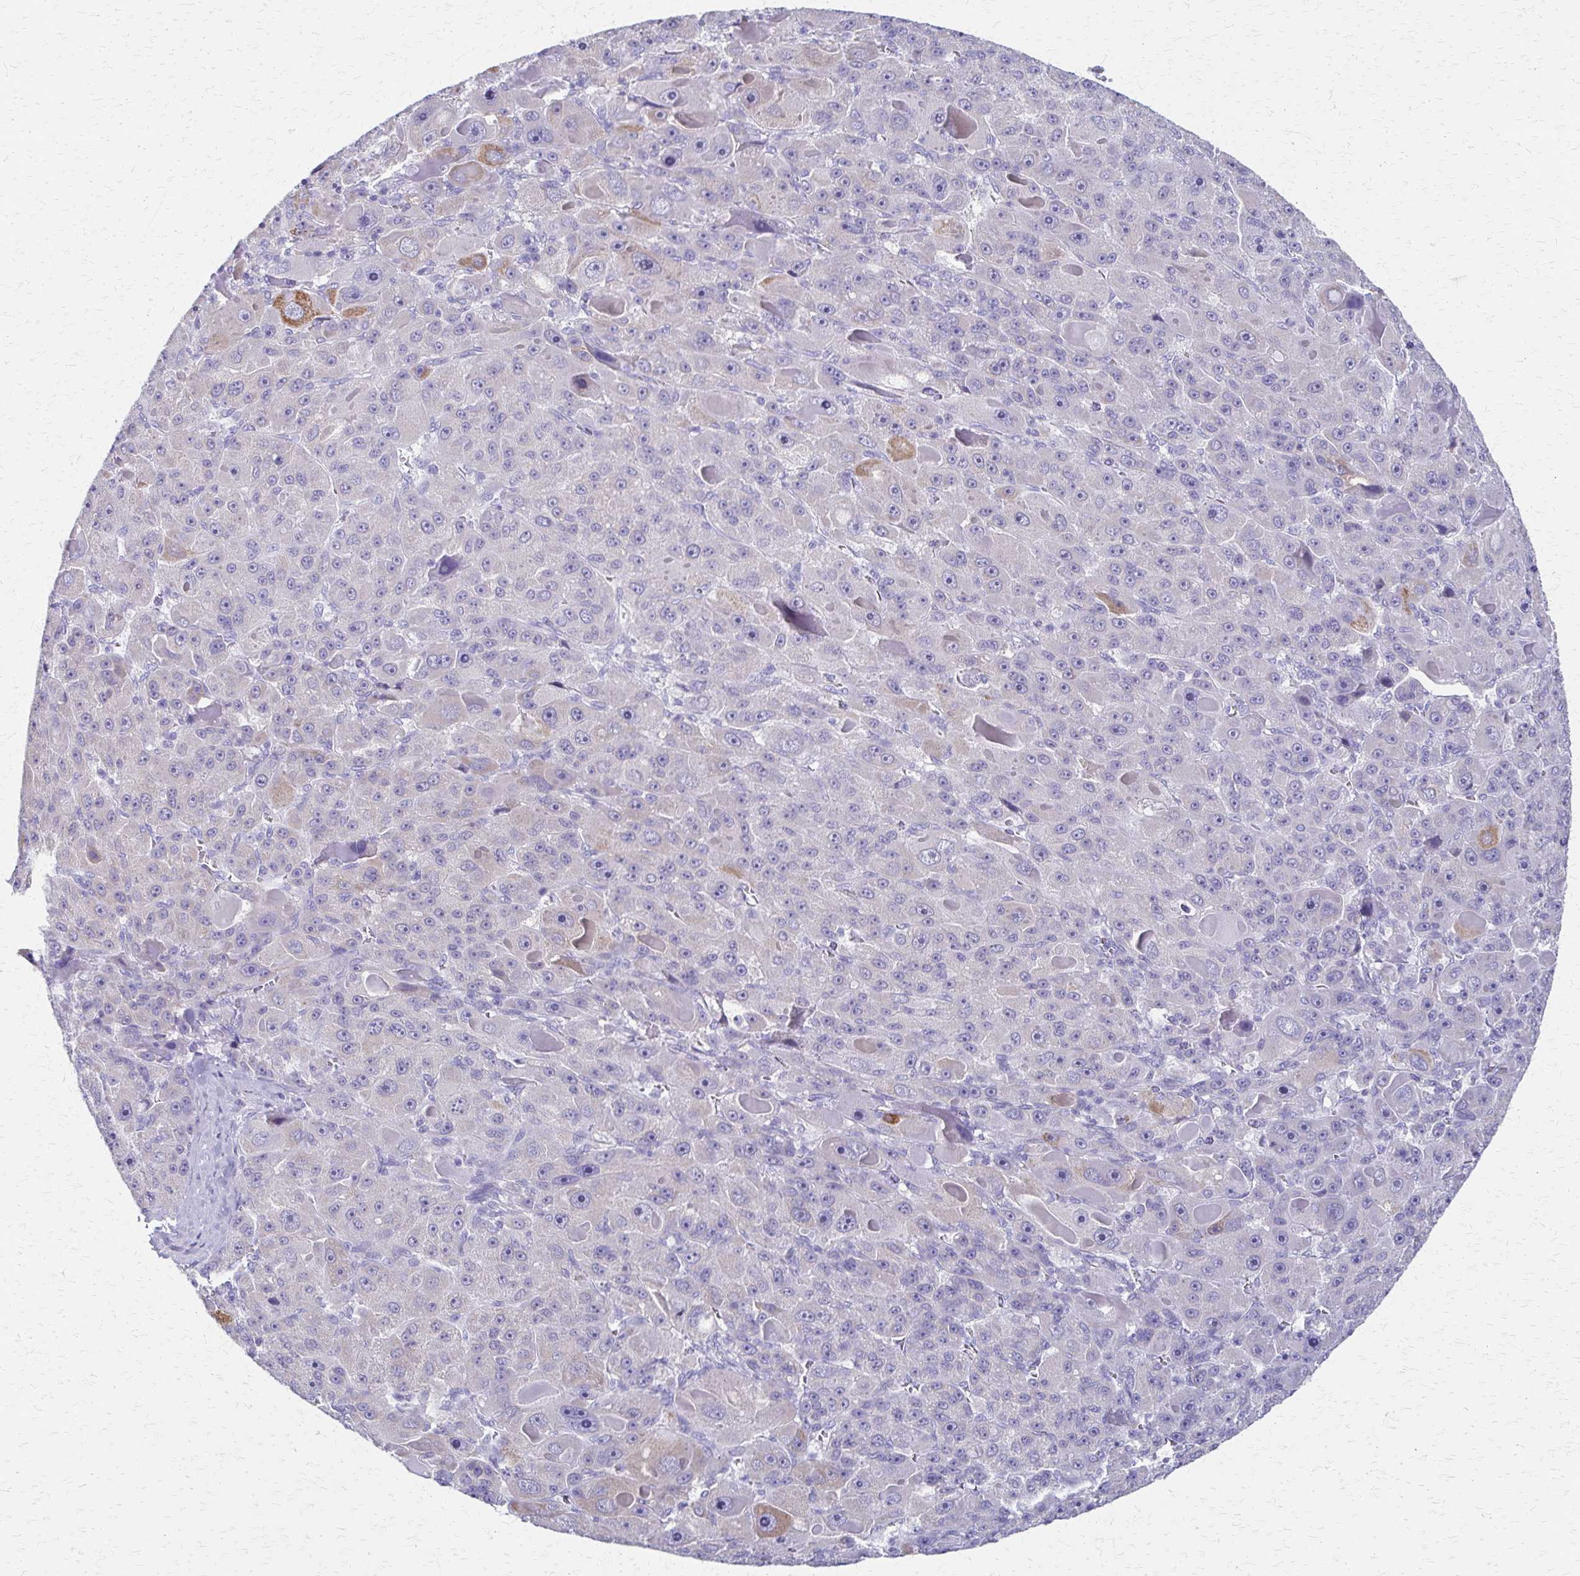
{"staining": {"intensity": "negative", "quantity": "none", "location": "none"}, "tissue": "liver cancer", "cell_type": "Tumor cells", "image_type": "cancer", "snomed": [{"axis": "morphology", "description": "Carcinoma, Hepatocellular, NOS"}, {"axis": "topography", "description": "Liver"}], "caption": "Liver hepatocellular carcinoma stained for a protein using immunohistochemistry (IHC) demonstrates no staining tumor cells.", "gene": "ZSCAN5B", "patient": {"sex": "male", "age": 76}}